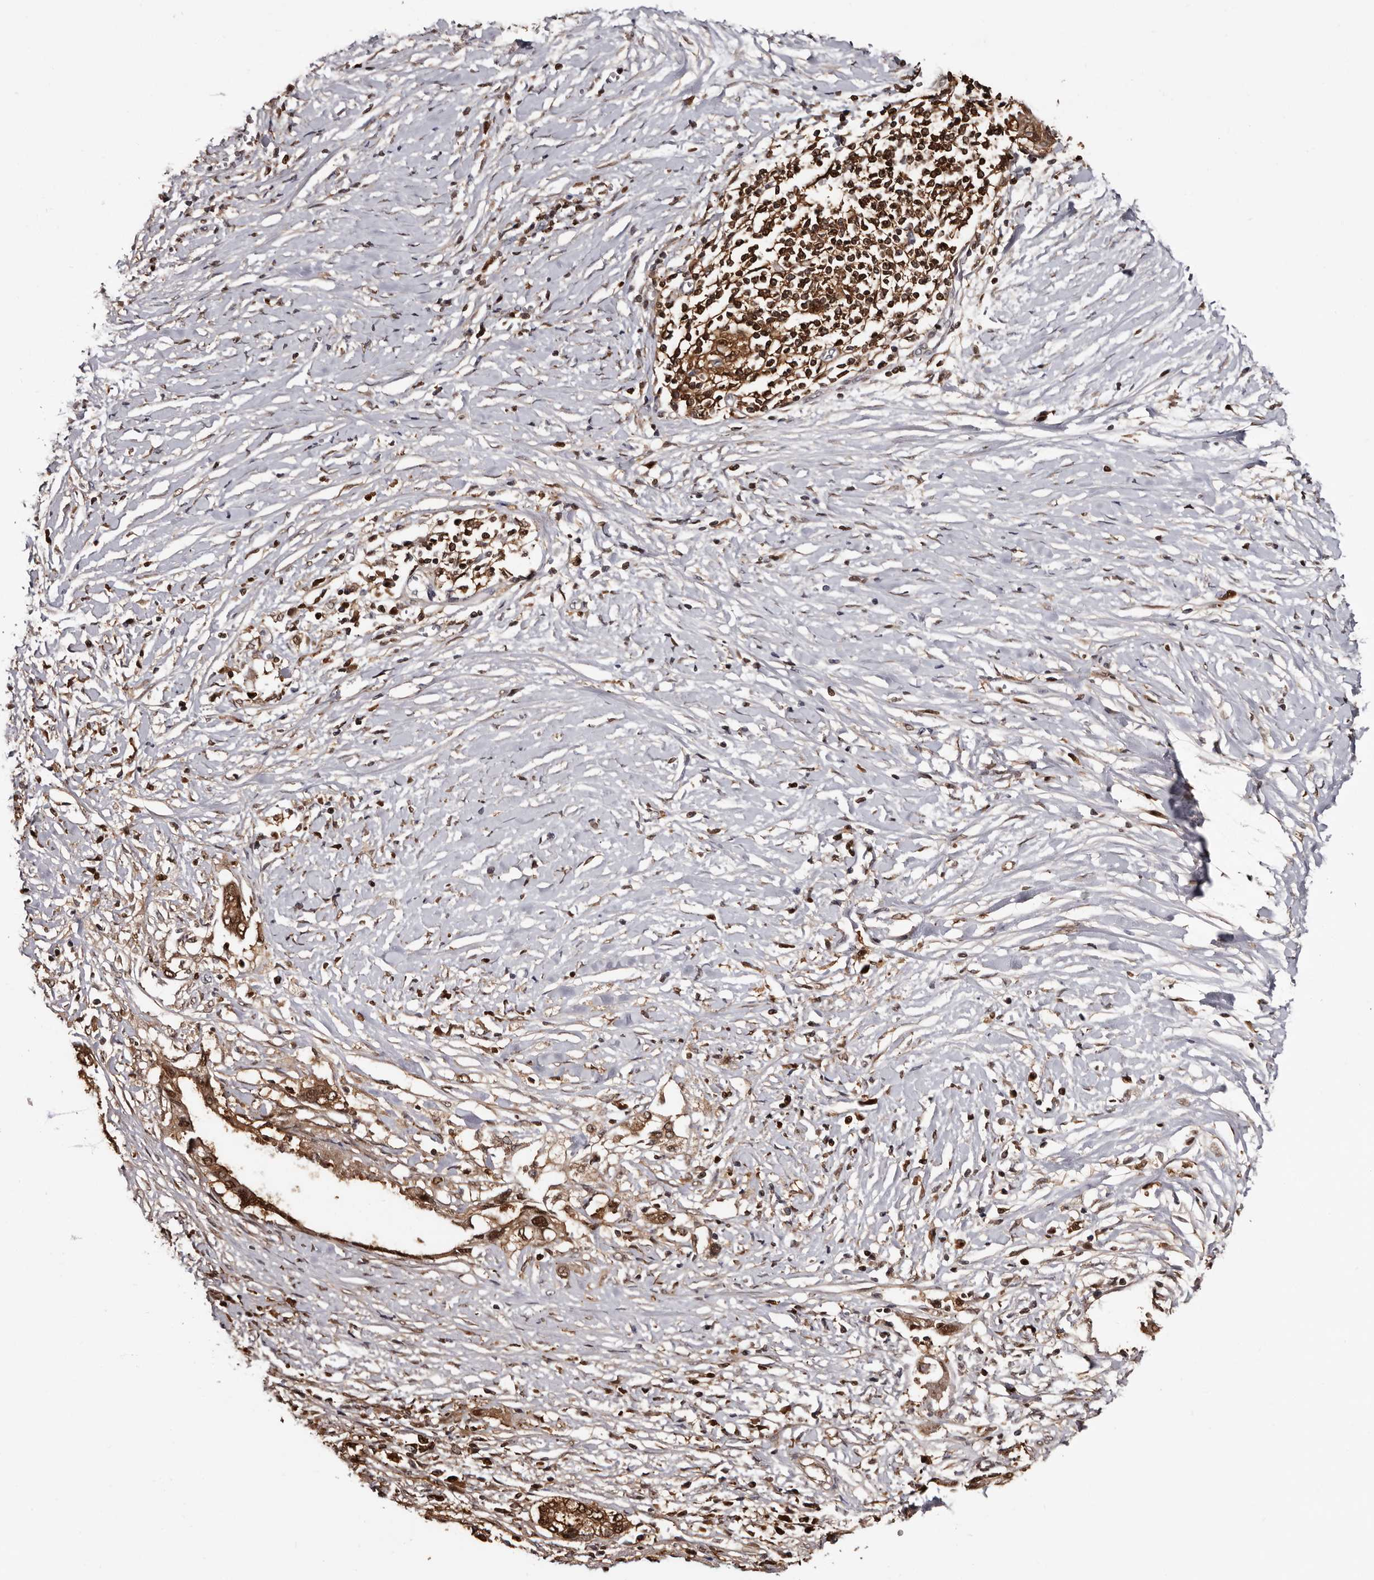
{"staining": {"intensity": "moderate", "quantity": ">75%", "location": "cytoplasmic/membranous,nuclear"}, "tissue": "pancreatic cancer", "cell_type": "Tumor cells", "image_type": "cancer", "snomed": [{"axis": "morphology", "description": "Normal tissue, NOS"}, {"axis": "morphology", "description": "Adenocarcinoma, NOS"}, {"axis": "topography", "description": "Pancreas"}, {"axis": "topography", "description": "Peripheral nerve tissue"}], "caption": "Pancreatic cancer stained with DAB immunohistochemistry reveals medium levels of moderate cytoplasmic/membranous and nuclear expression in approximately >75% of tumor cells. Immunohistochemistry (ihc) stains the protein of interest in brown and the nuclei are stained blue.", "gene": "DNPH1", "patient": {"sex": "male", "age": 59}}